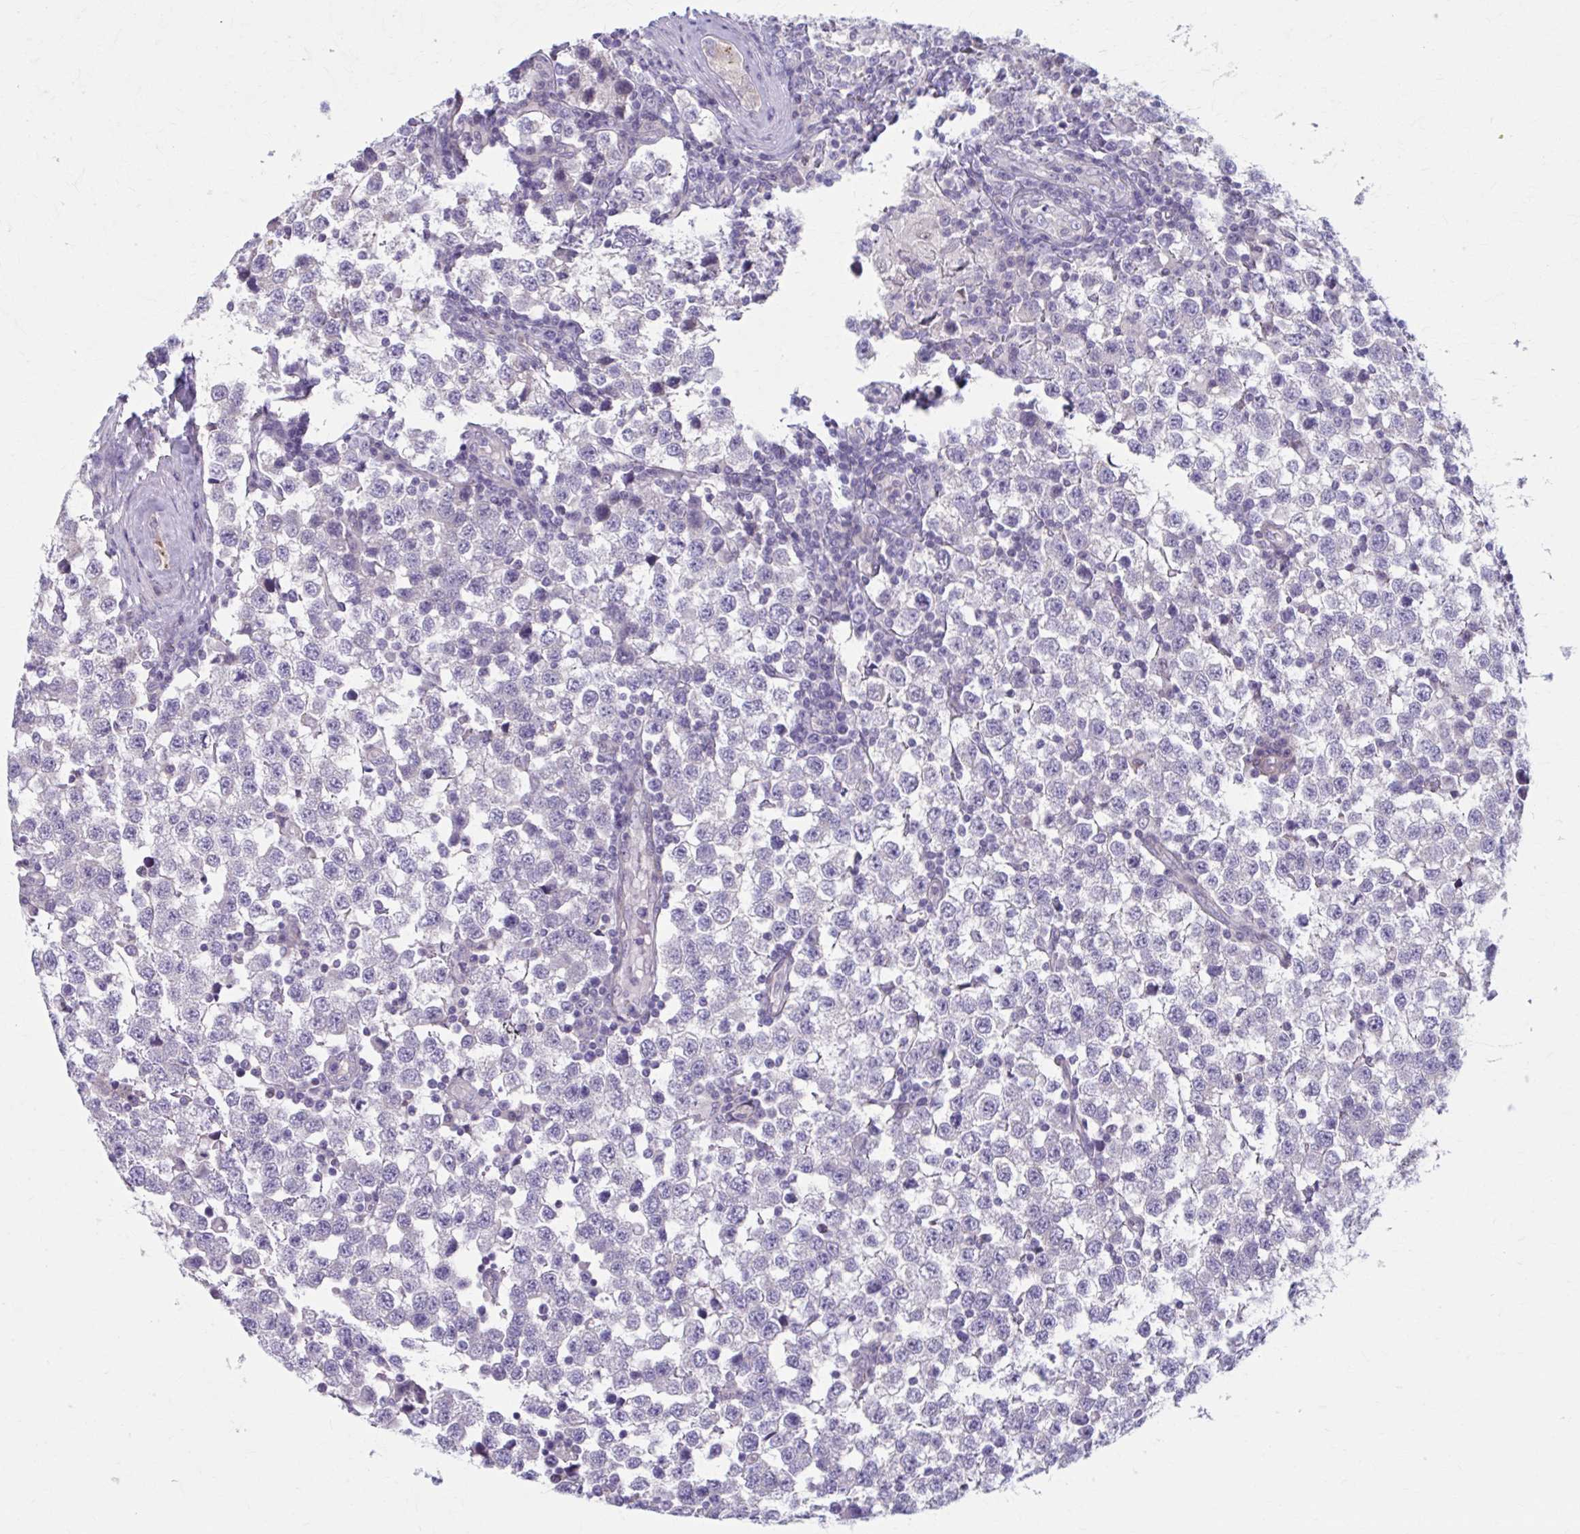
{"staining": {"intensity": "negative", "quantity": "none", "location": "none"}, "tissue": "testis cancer", "cell_type": "Tumor cells", "image_type": "cancer", "snomed": [{"axis": "morphology", "description": "Seminoma, NOS"}, {"axis": "topography", "description": "Testis"}], "caption": "DAB (3,3'-diaminobenzidine) immunohistochemical staining of testis cancer reveals no significant expression in tumor cells.", "gene": "CHST3", "patient": {"sex": "male", "age": 34}}